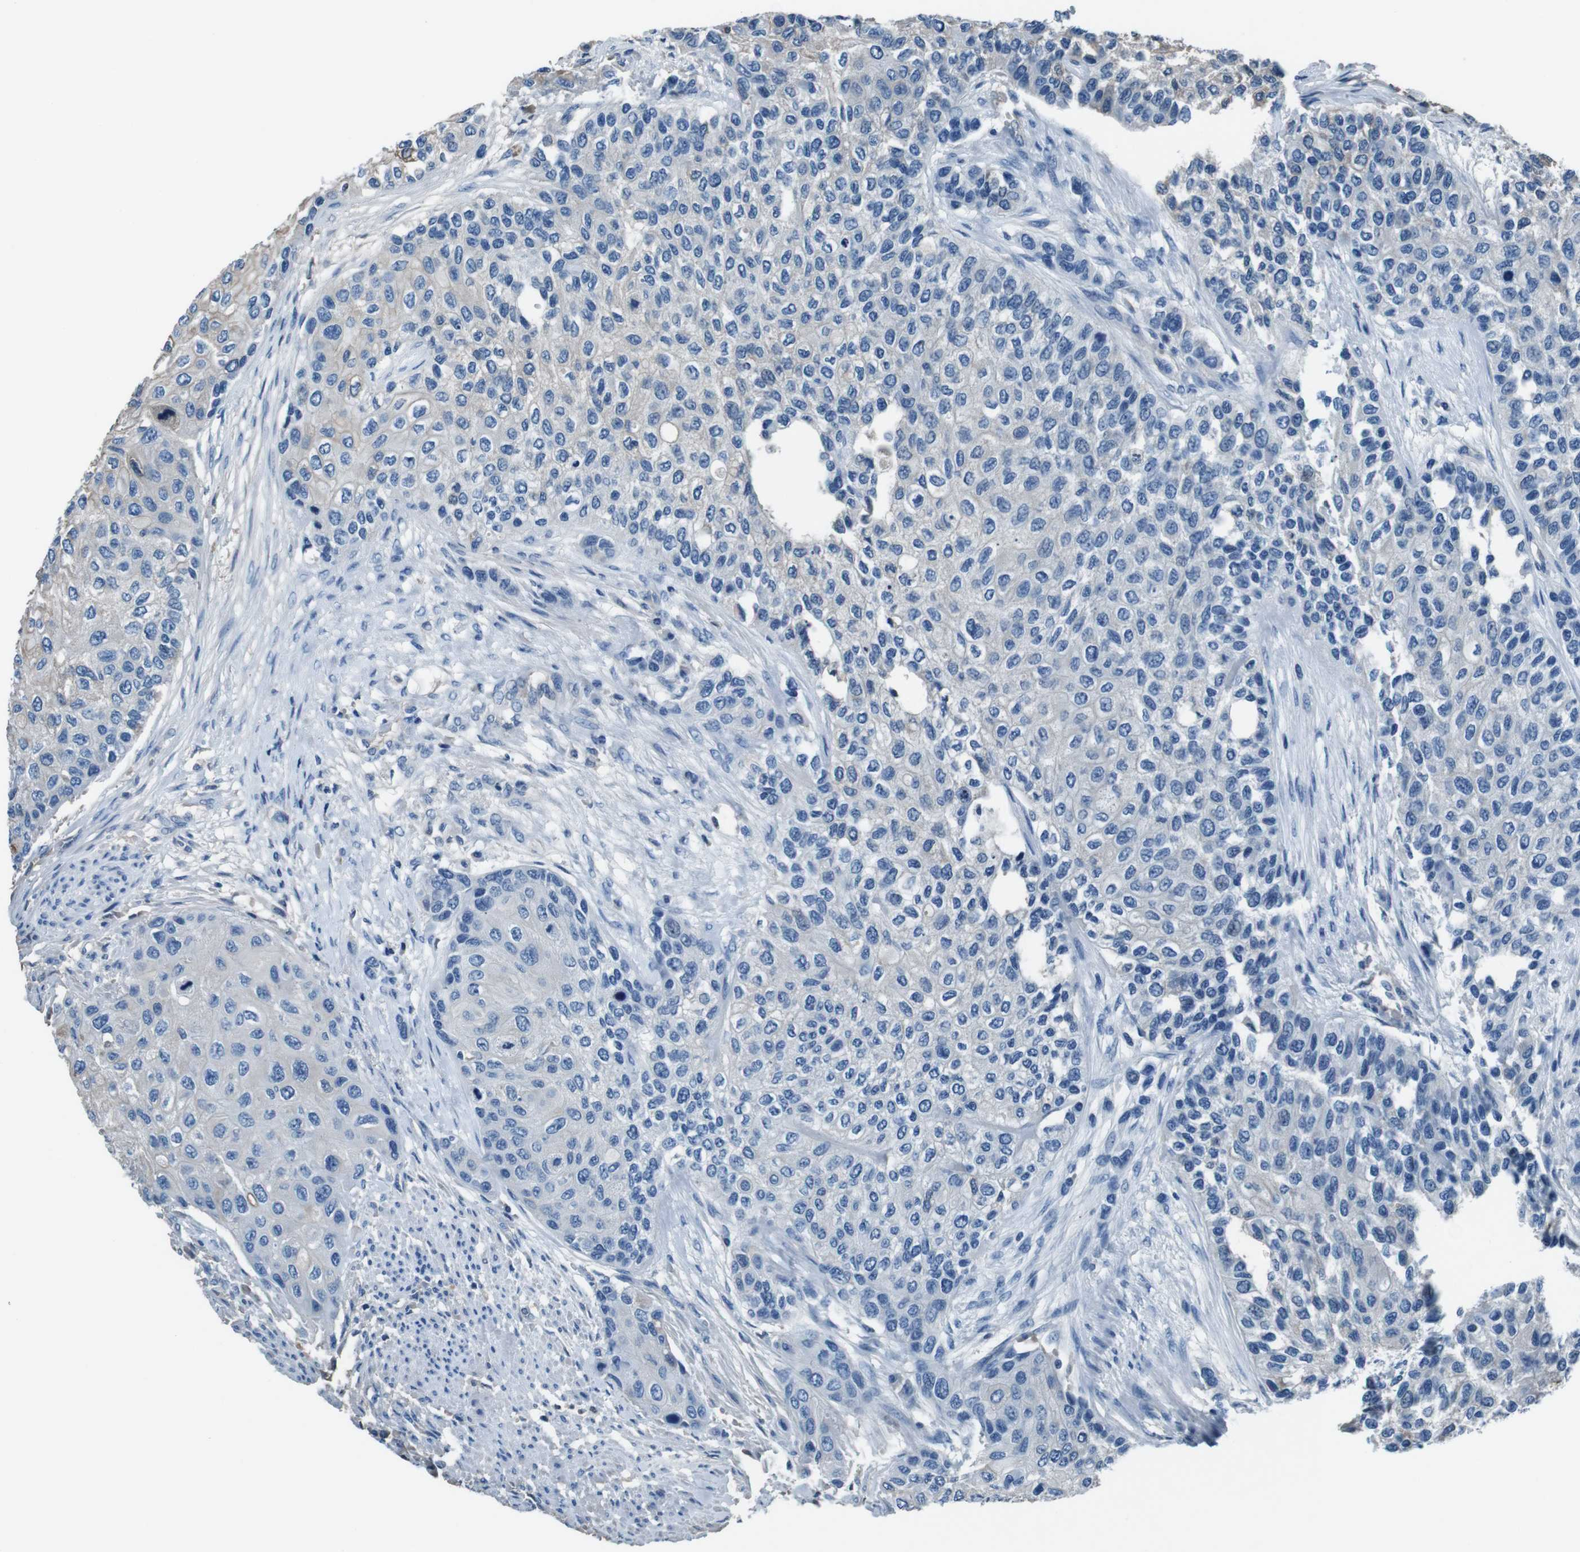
{"staining": {"intensity": "negative", "quantity": "none", "location": "none"}, "tissue": "urothelial cancer", "cell_type": "Tumor cells", "image_type": "cancer", "snomed": [{"axis": "morphology", "description": "Urothelial carcinoma, High grade"}, {"axis": "topography", "description": "Urinary bladder"}], "caption": "Urothelial carcinoma (high-grade) stained for a protein using immunohistochemistry shows no staining tumor cells.", "gene": "LEP", "patient": {"sex": "female", "age": 56}}